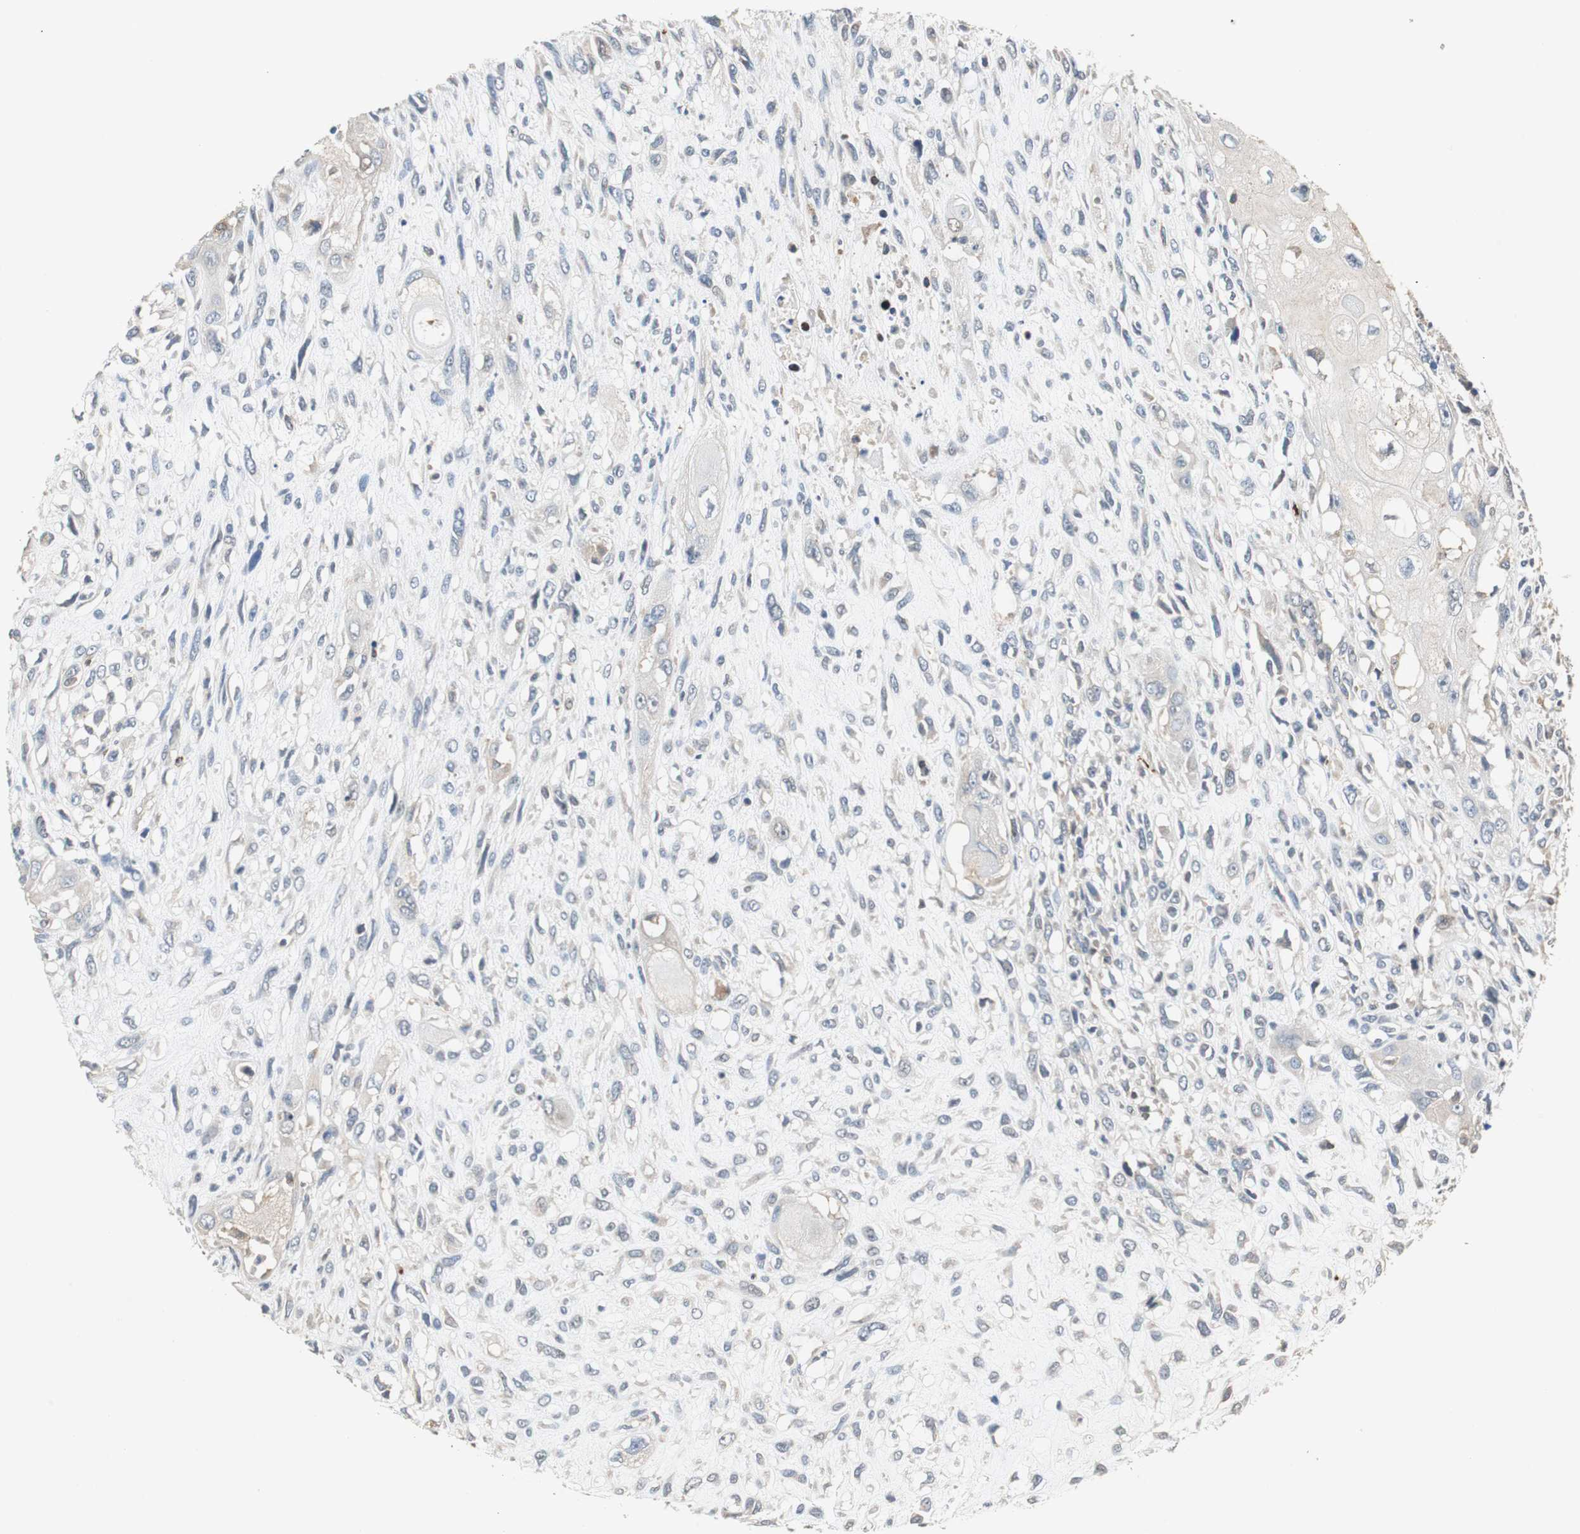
{"staining": {"intensity": "weak", "quantity": "<25%", "location": "cytoplasmic/membranous"}, "tissue": "head and neck cancer", "cell_type": "Tumor cells", "image_type": "cancer", "snomed": [{"axis": "morphology", "description": "Necrosis, NOS"}, {"axis": "morphology", "description": "Neoplasm, malignant, NOS"}, {"axis": "topography", "description": "Salivary gland"}, {"axis": "topography", "description": "Head-Neck"}], "caption": "A histopathology image of head and neck neoplasm (malignant) stained for a protein demonstrates no brown staining in tumor cells.", "gene": "SLC19A2", "patient": {"sex": "male", "age": 43}}